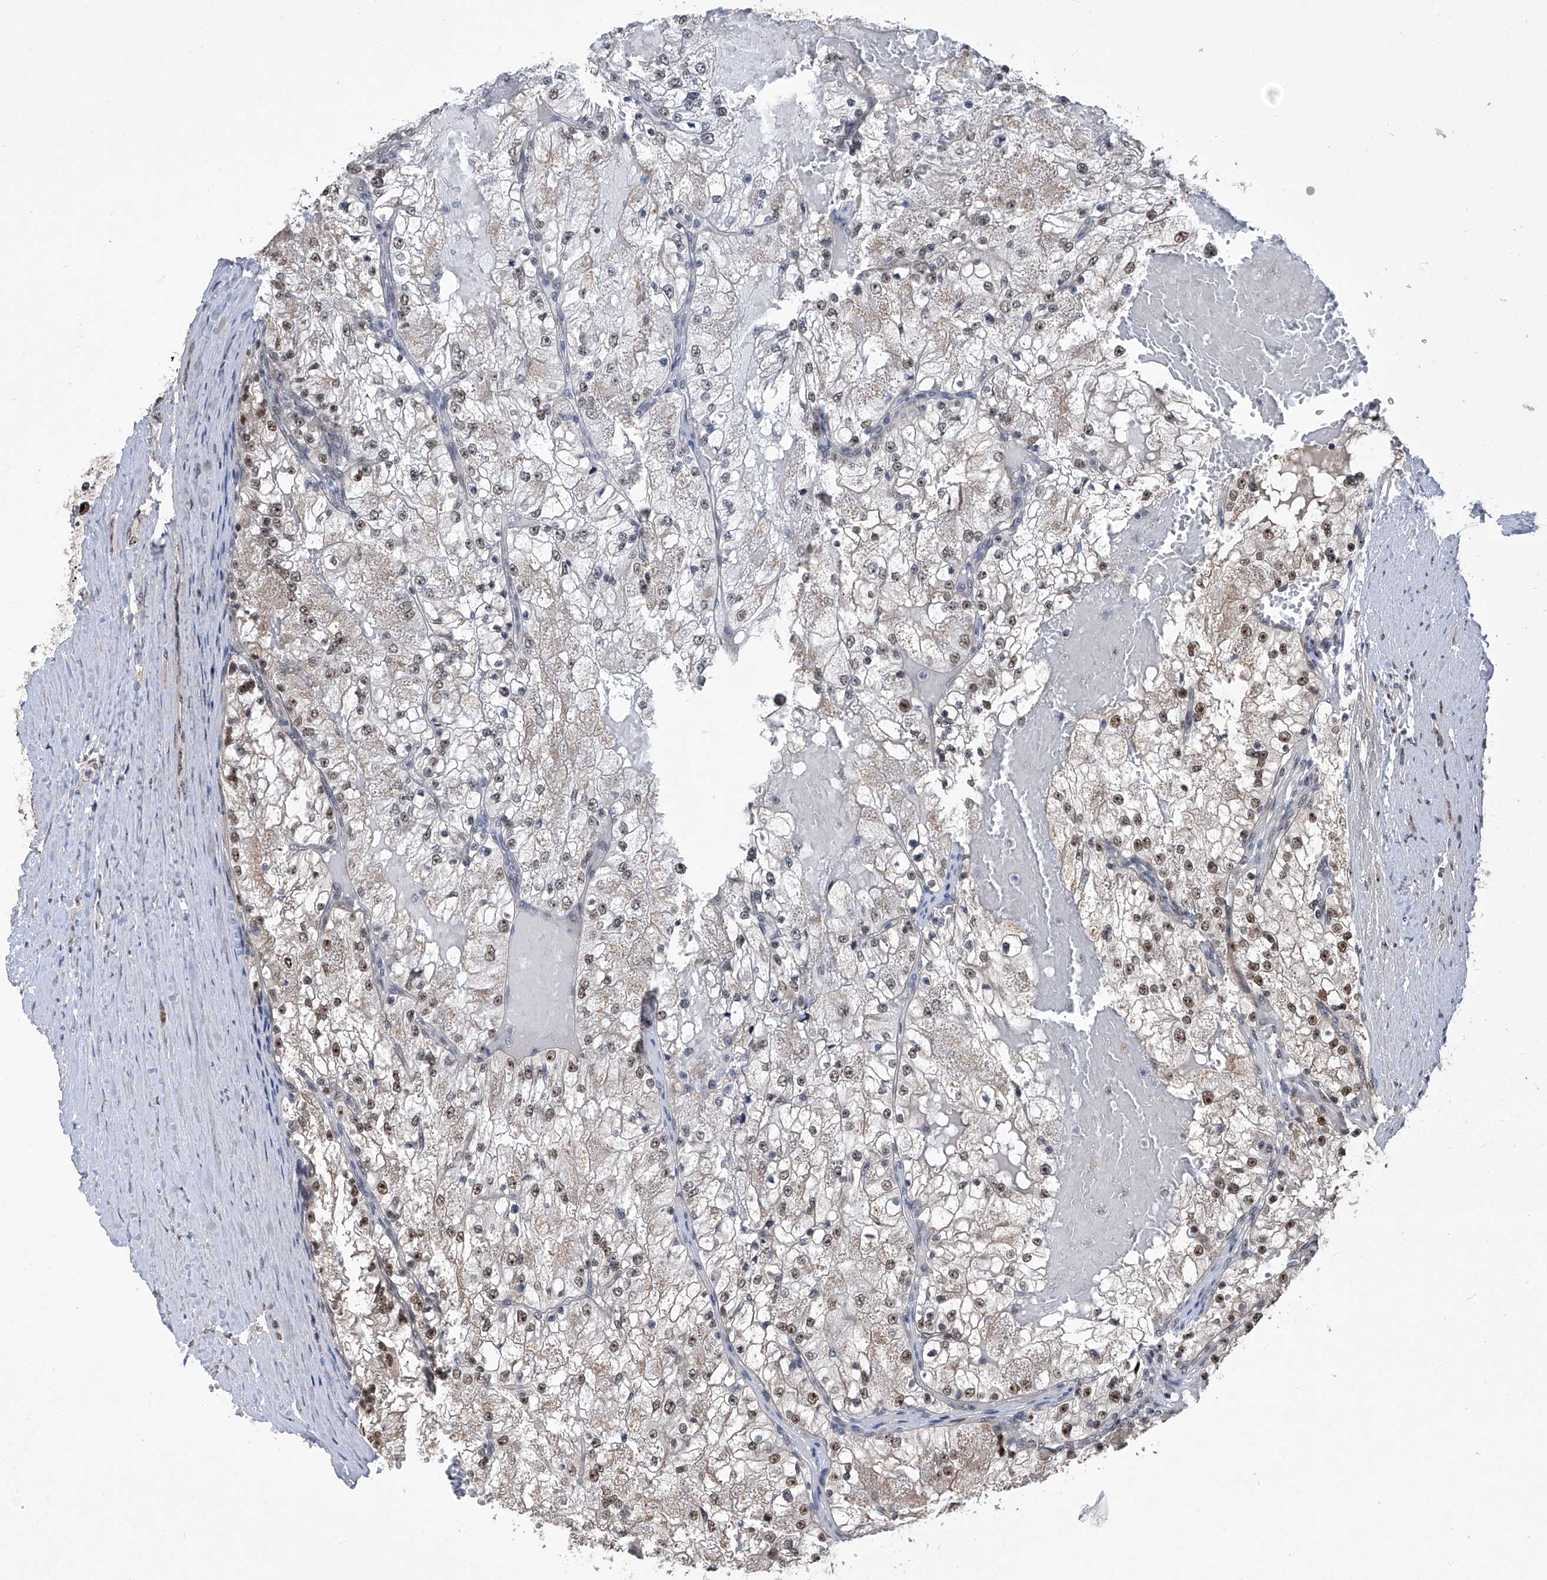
{"staining": {"intensity": "moderate", "quantity": "25%-75%", "location": "nuclear"}, "tissue": "renal cancer", "cell_type": "Tumor cells", "image_type": "cancer", "snomed": [{"axis": "morphology", "description": "Normal tissue, NOS"}, {"axis": "morphology", "description": "Adenocarcinoma, NOS"}, {"axis": "topography", "description": "Kidney"}], "caption": "This is a histology image of IHC staining of renal cancer, which shows moderate positivity in the nuclear of tumor cells.", "gene": "CMTR1", "patient": {"sex": "male", "age": 68}}